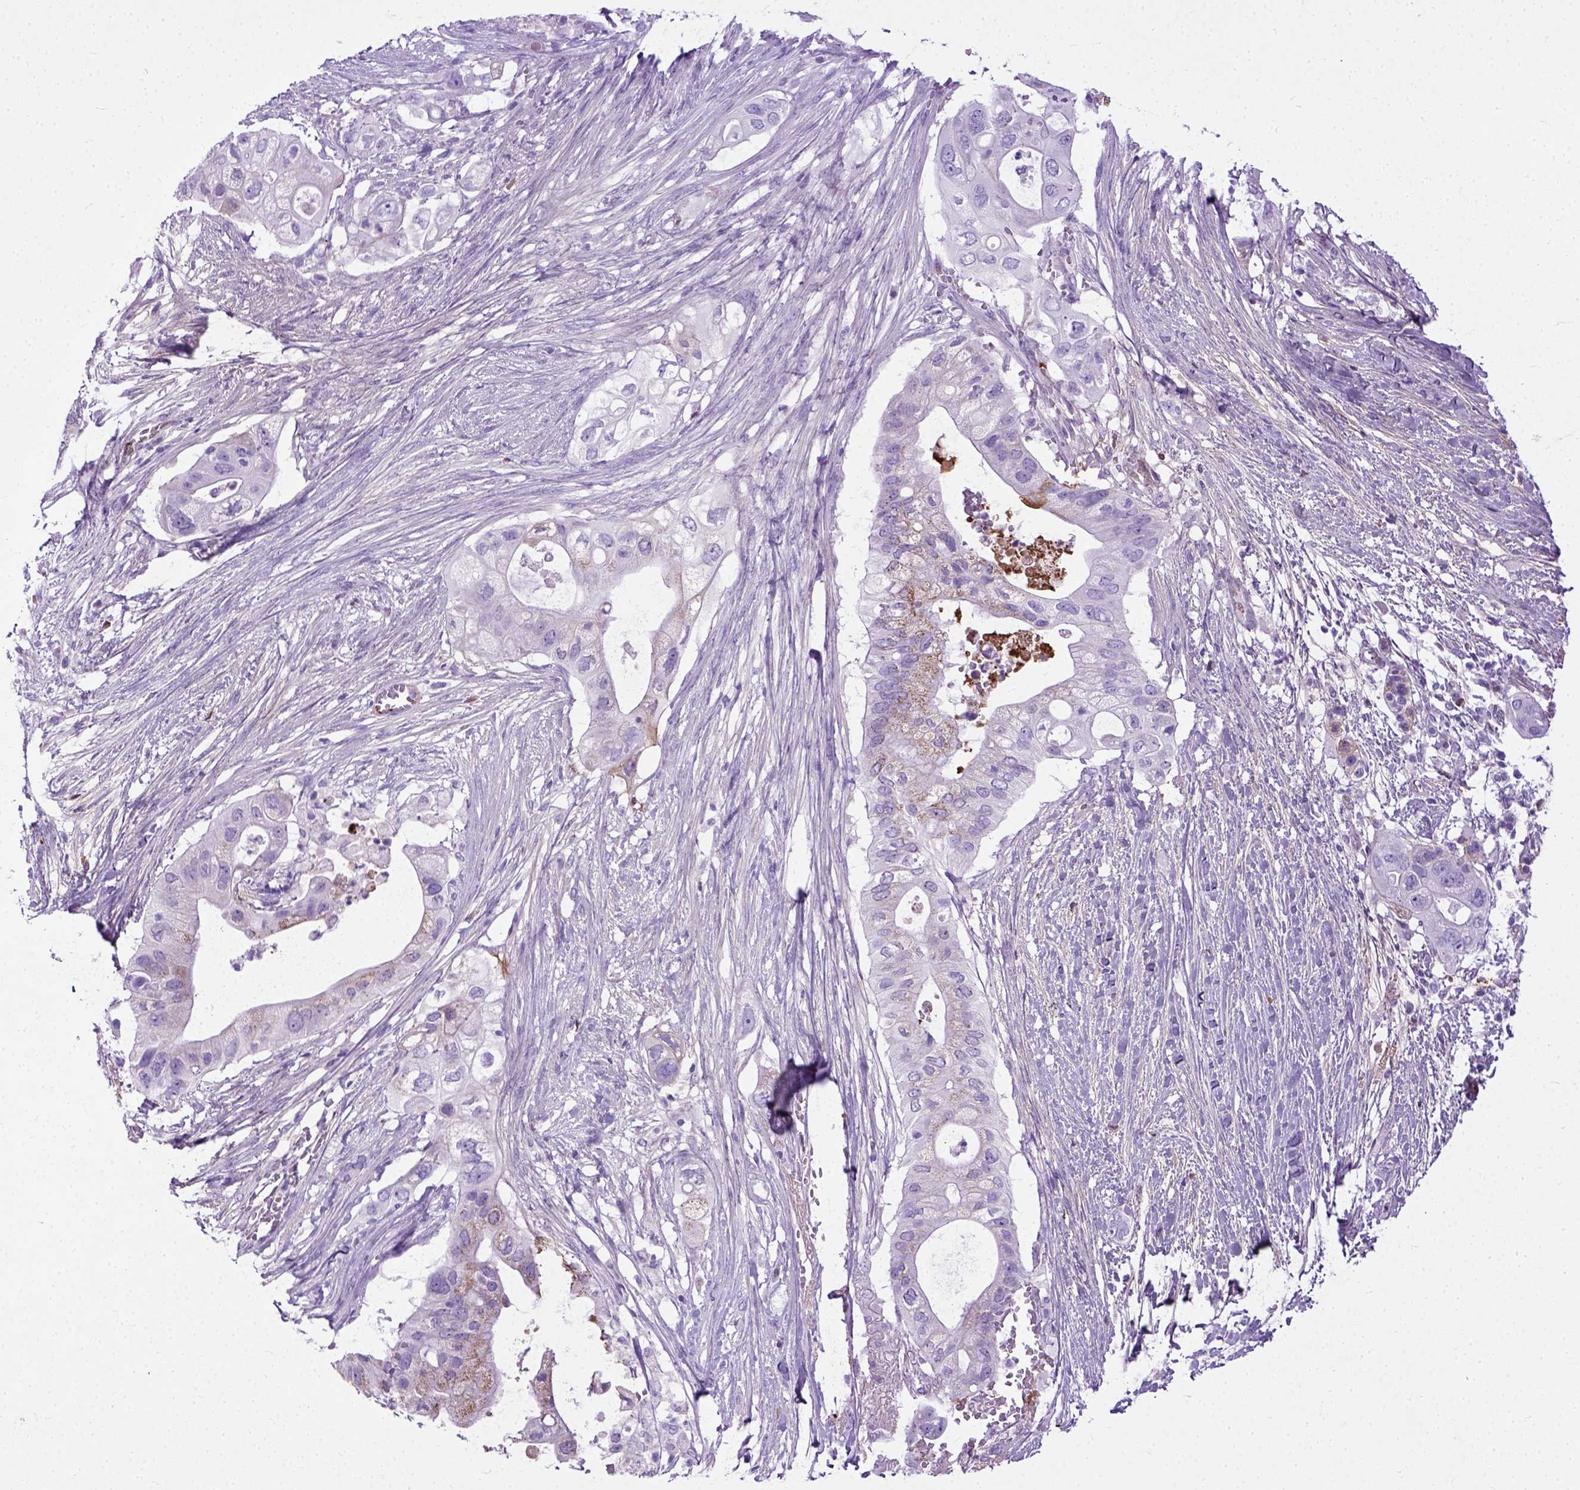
{"staining": {"intensity": "negative", "quantity": "none", "location": "none"}, "tissue": "pancreatic cancer", "cell_type": "Tumor cells", "image_type": "cancer", "snomed": [{"axis": "morphology", "description": "Adenocarcinoma, NOS"}, {"axis": "topography", "description": "Pancreas"}], "caption": "Human pancreatic cancer stained for a protein using immunohistochemistry (IHC) demonstrates no expression in tumor cells.", "gene": "ADAMTS8", "patient": {"sex": "female", "age": 72}}